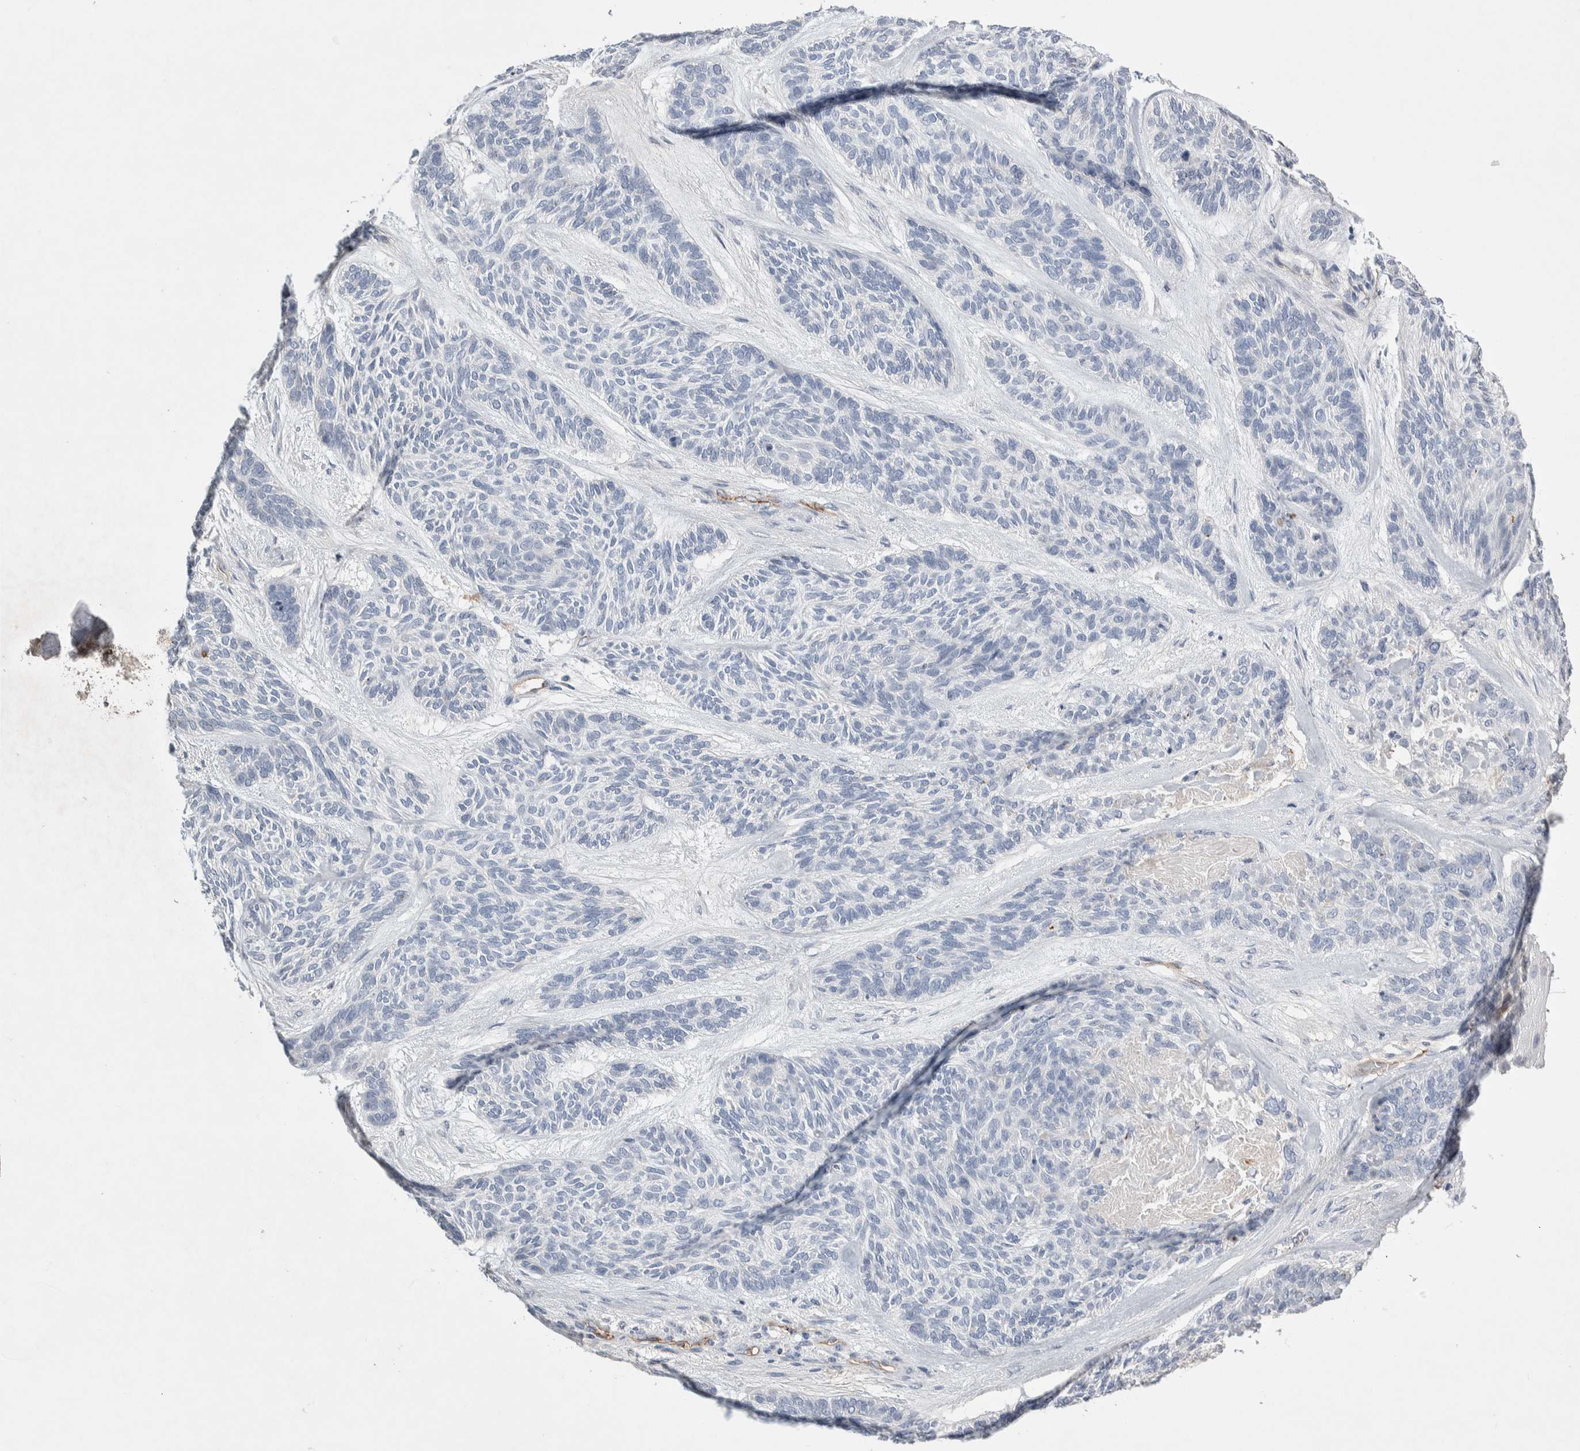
{"staining": {"intensity": "negative", "quantity": "none", "location": "none"}, "tissue": "skin cancer", "cell_type": "Tumor cells", "image_type": "cancer", "snomed": [{"axis": "morphology", "description": "Basal cell carcinoma"}, {"axis": "topography", "description": "Skin"}], "caption": "The IHC micrograph has no significant staining in tumor cells of skin cancer tissue.", "gene": "CEP131", "patient": {"sex": "male", "age": 55}}